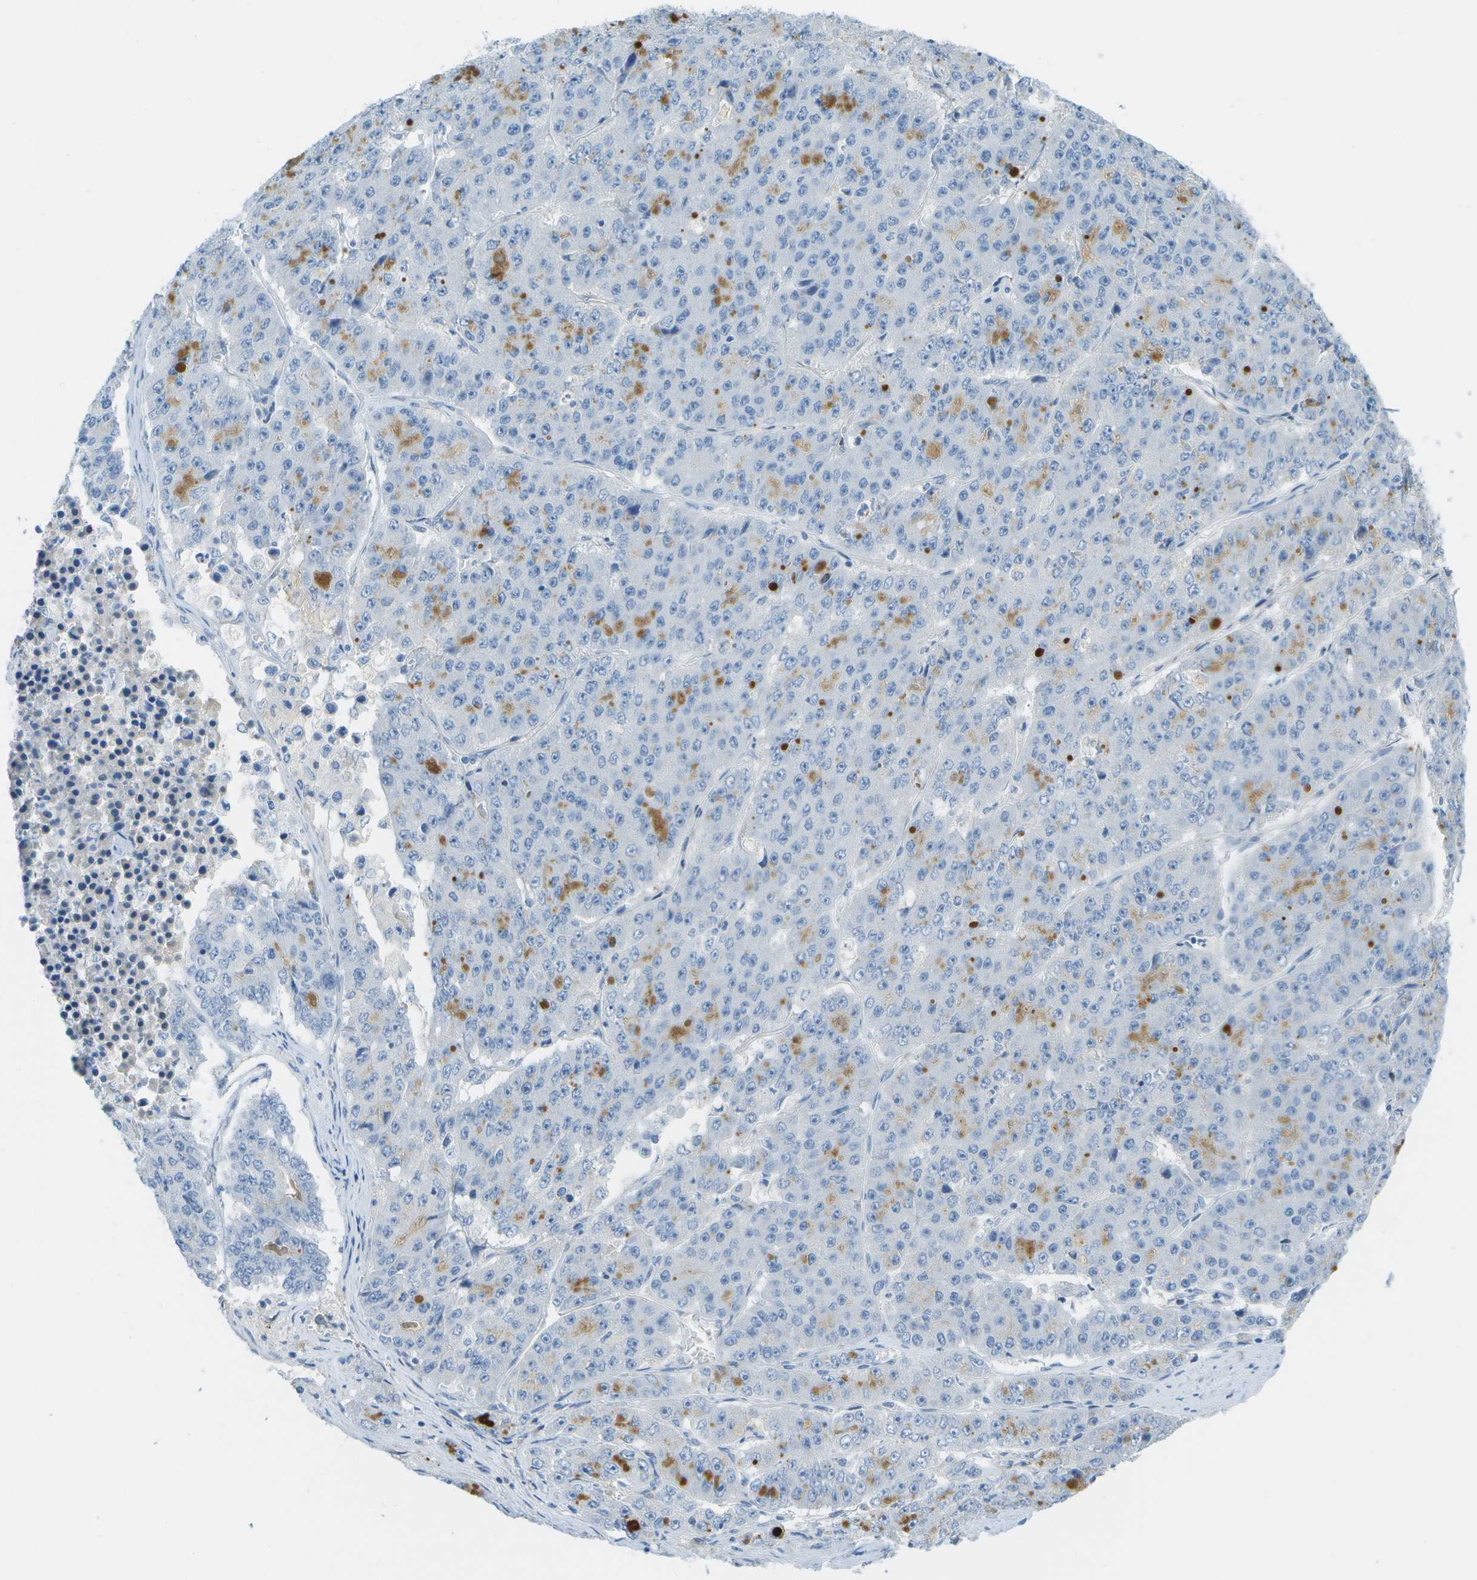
{"staining": {"intensity": "negative", "quantity": "none", "location": "none"}, "tissue": "pancreatic cancer", "cell_type": "Tumor cells", "image_type": "cancer", "snomed": [{"axis": "morphology", "description": "Adenocarcinoma, NOS"}, {"axis": "topography", "description": "Pancreas"}], "caption": "DAB immunohistochemical staining of pancreatic adenocarcinoma reveals no significant staining in tumor cells.", "gene": "C1S", "patient": {"sex": "male", "age": 50}}